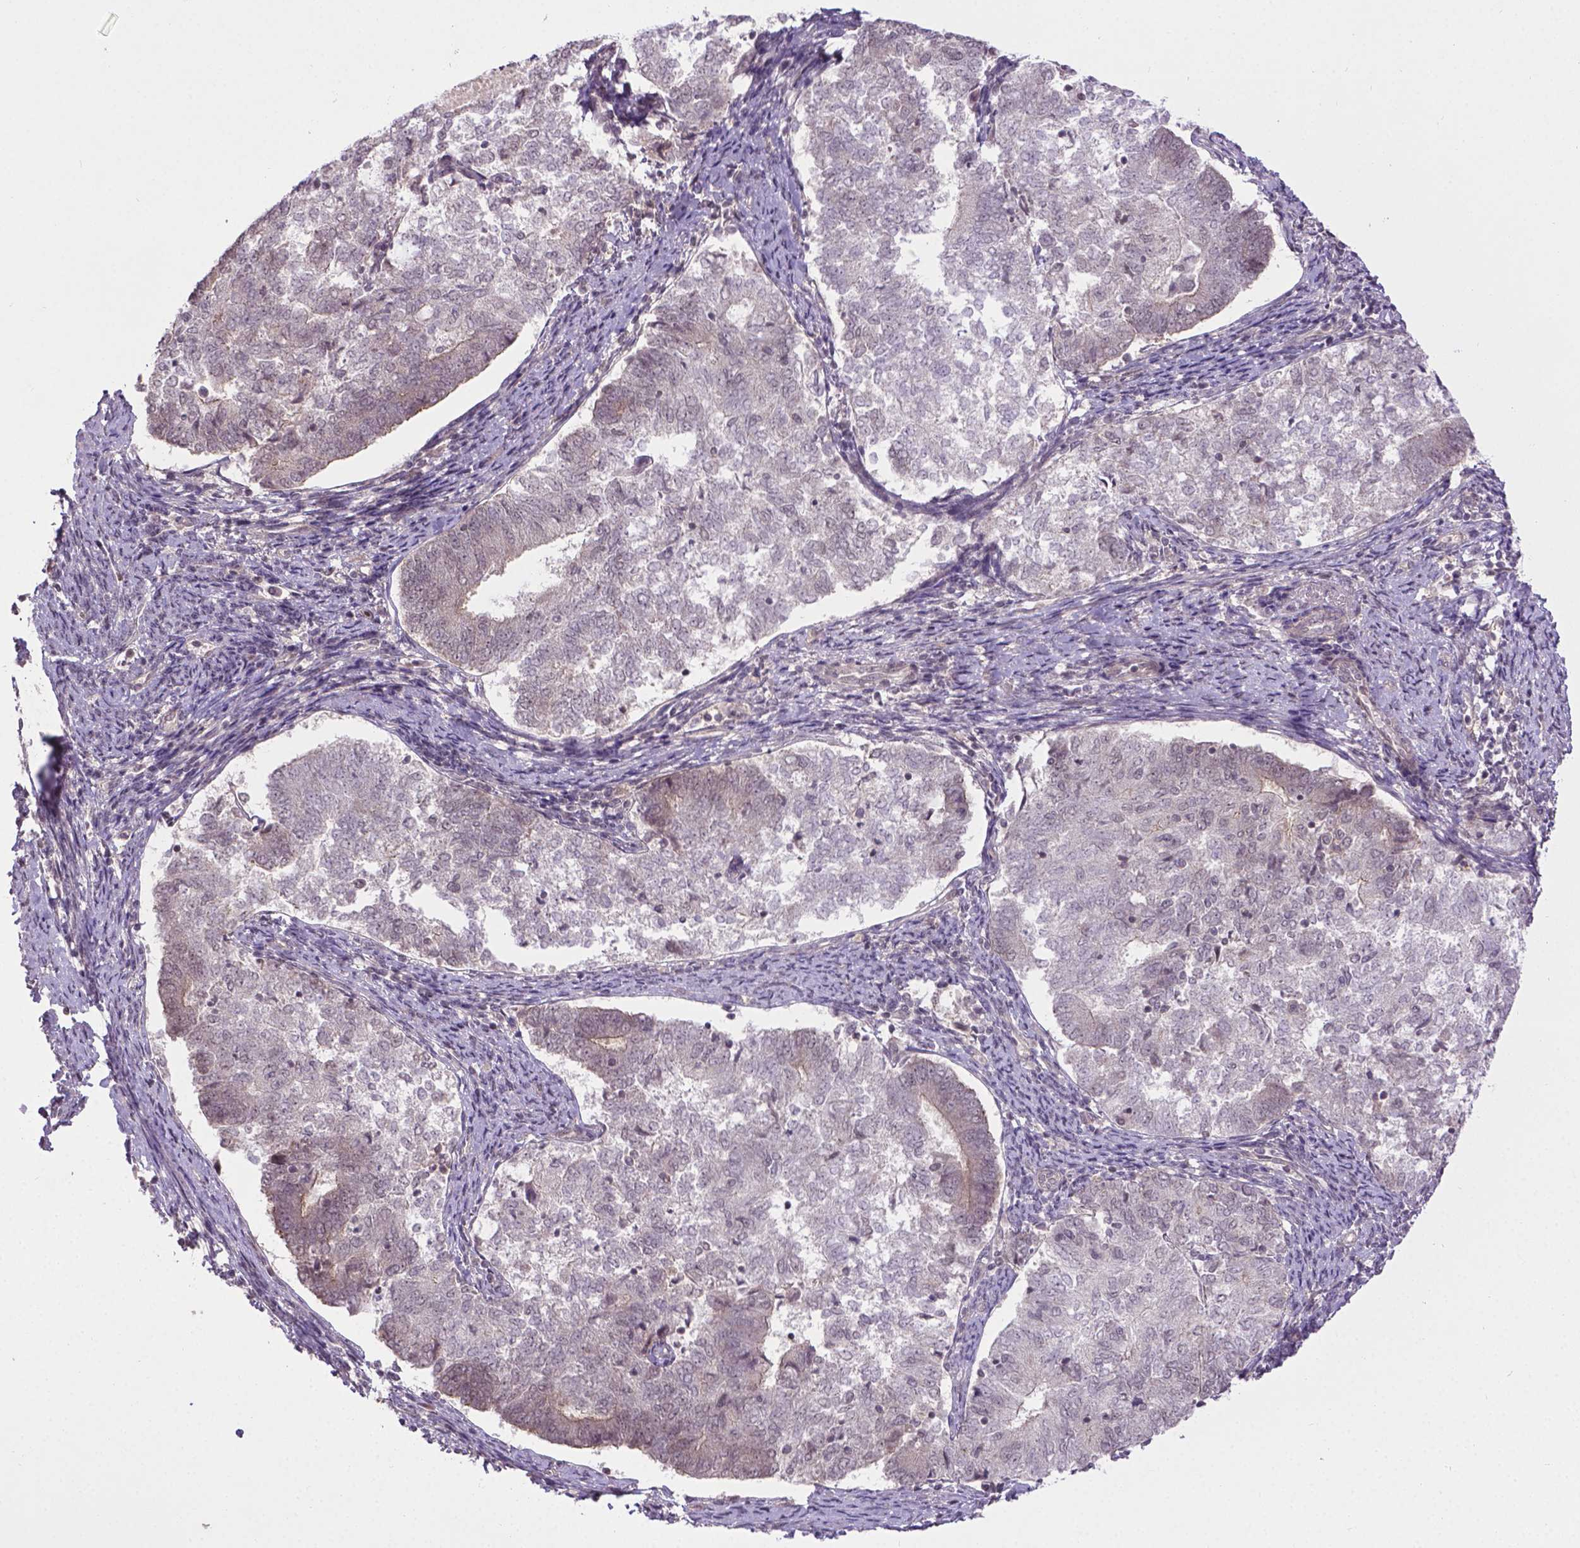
{"staining": {"intensity": "negative", "quantity": "none", "location": "none"}, "tissue": "endometrial cancer", "cell_type": "Tumor cells", "image_type": "cancer", "snomed": [{"axis": "morphology", "description": "Adenocarcinoma, NOS"}, {"axis": "topography", "description": "Endometrium"}], "caption": "Immunohistochemistry photomicrograph of human adenocarcinoma (endometrial) stained for a protein (brown), which shows no expression in tumor cells.", "gene": "ANKRD54", "patient": {"sex": "female", "age": 65}}